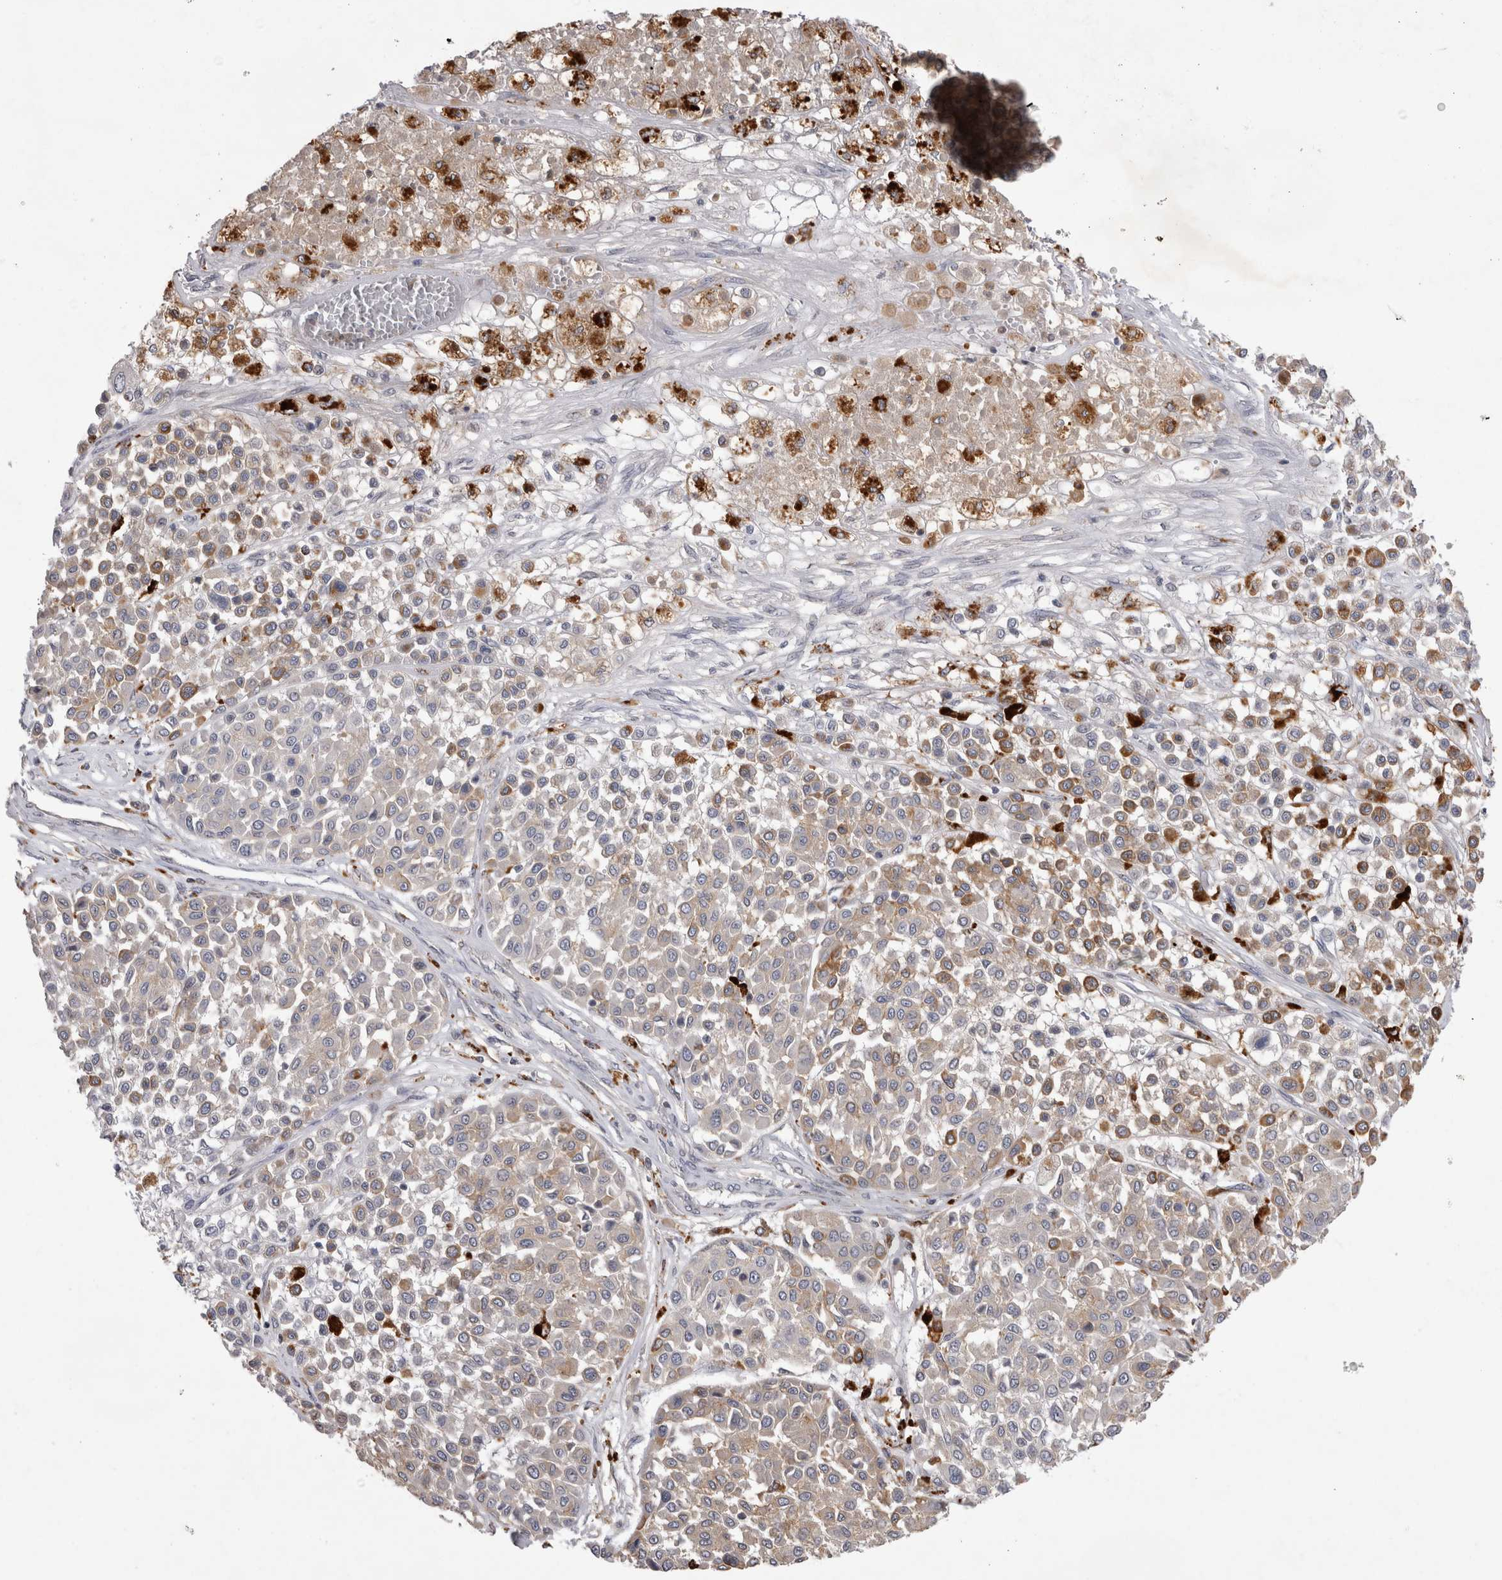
{"staining": {"intensity": "moderate", "quantity": "<25%", "location": "cytoplasmic/membranous"}, "tissue": "melanoma", "cell_type": "Tumor cells", "image_type": "cancer", "snomed": [{"axis": "morphology", "description": "Malignant melanoma, Metastatic site"}, {"axis": "topography", "description": "Soft tissue"}], "caption": "Protein staining of melanoma tissue exhibits moderate cytoplasmic/membranous staining in about <25% of tumor cells.", "gene": "CTBS", "patient": {"sex": "male", "age": 41}}